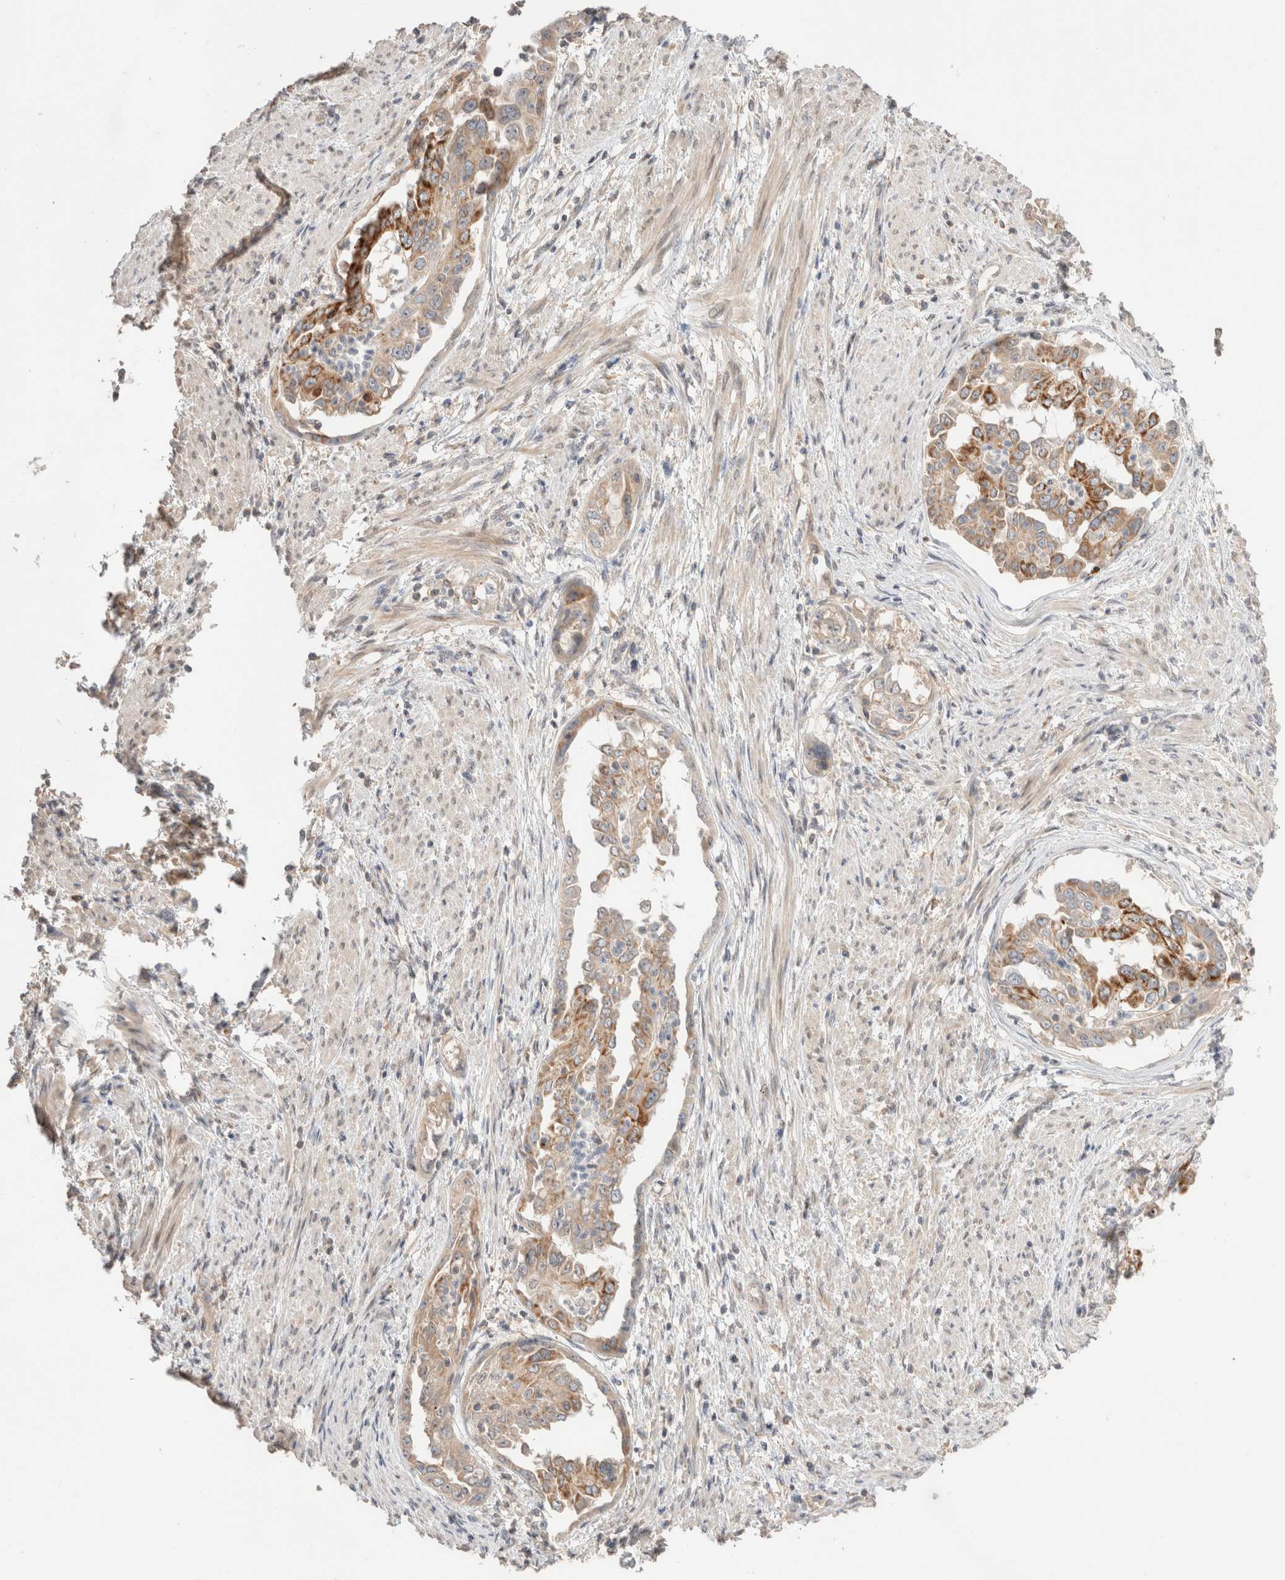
{"staining": {"intensity": "moderate", "quantity": ">75%", "location": "cytoplasmic/membranous"}, "tissue": "endometrial cancer", "cell_type": "Tumor cells", "image_type": "cancer", "snomed": [{"axis": "morphology", "description": "Adenocarcinoma, NOS"}, {"axis": "topography", "description": "Endometrium"}], "caption": "Brown immunohistochemical staining in human endometrial cancer (adenocarcinoma) reveals moderate cytoplasmic/membranous positivity in approximately >75% of tumor cells. (Stains: DAB (3,3'-diaminobenzidine) in brown, nuclei in blue, Microscopy: brightfield microscopy at high magnification).", "gene": "TRIM41", "patient": {"sex": "female", "age": 85}}